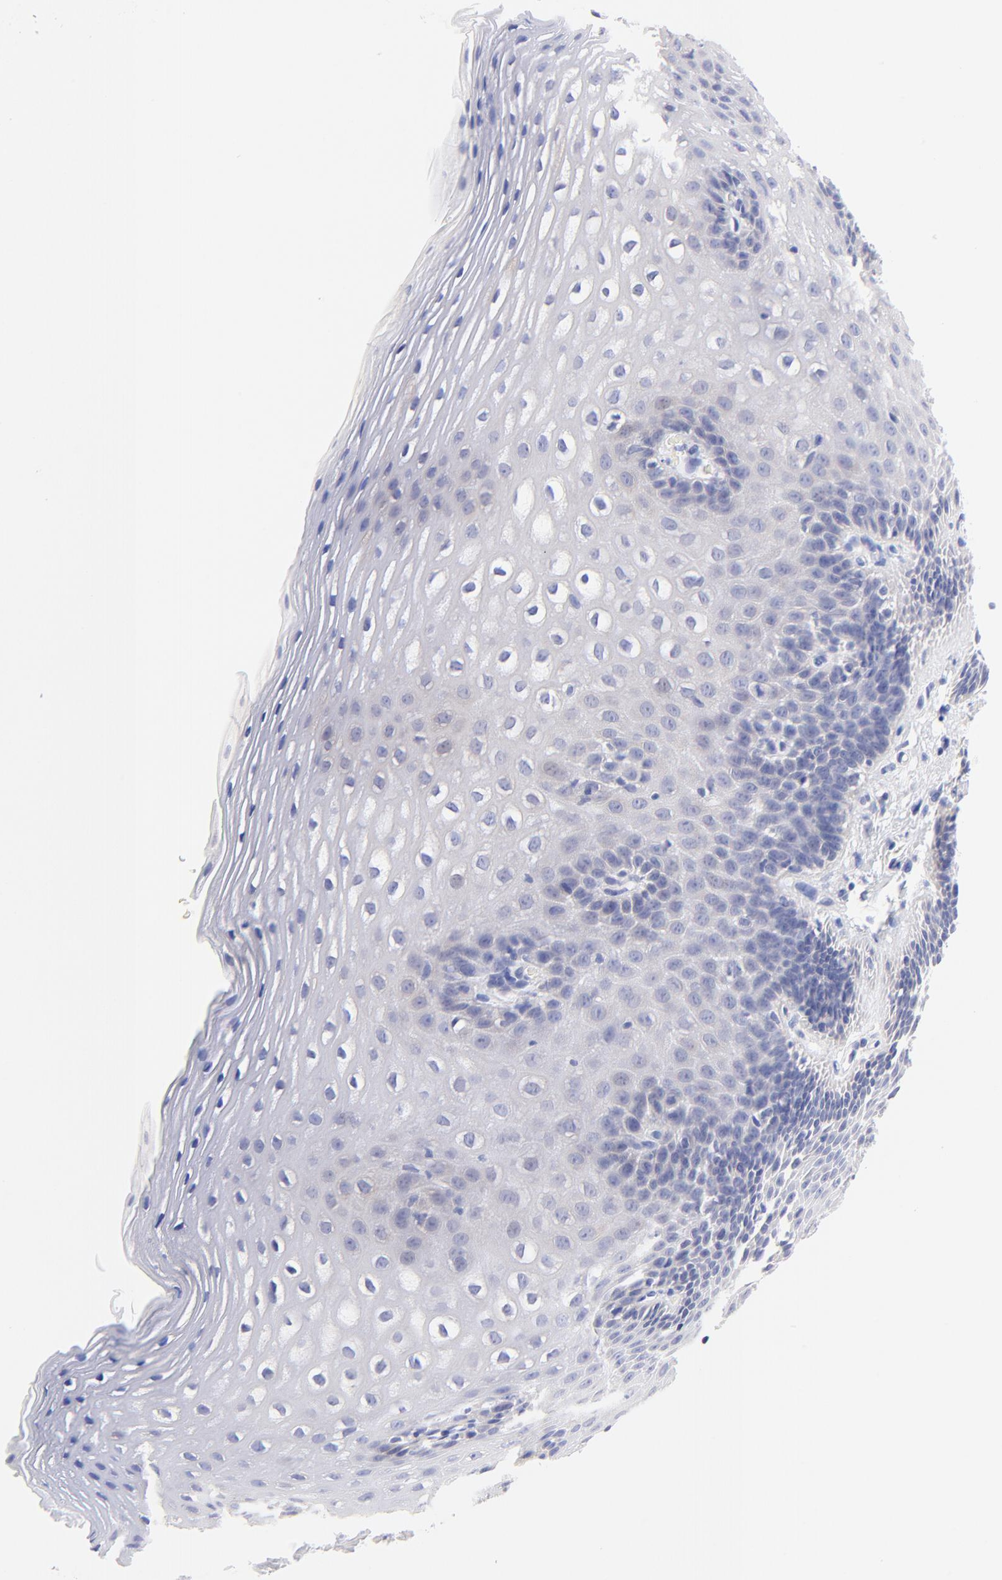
{"staining": {"intensity": "negative", "quantity": "none", "location": "none"}, "tissue": "esophagus", "cell_type": "Squamous epithelial cells", "image_type": "normal", "snomed": [{"axis": "morphology", "description": "Normal tissue, NOS"}, {"axis": "topography", "description": "Esophagus"}], "caption": "Squamous epithelial cells show no significant protein expression in normal esophagus. (Brightfield microscopy of DAB IHC at high magnification).", "gene": "EBP", "patient": {"sex": "female", "age": 70}}